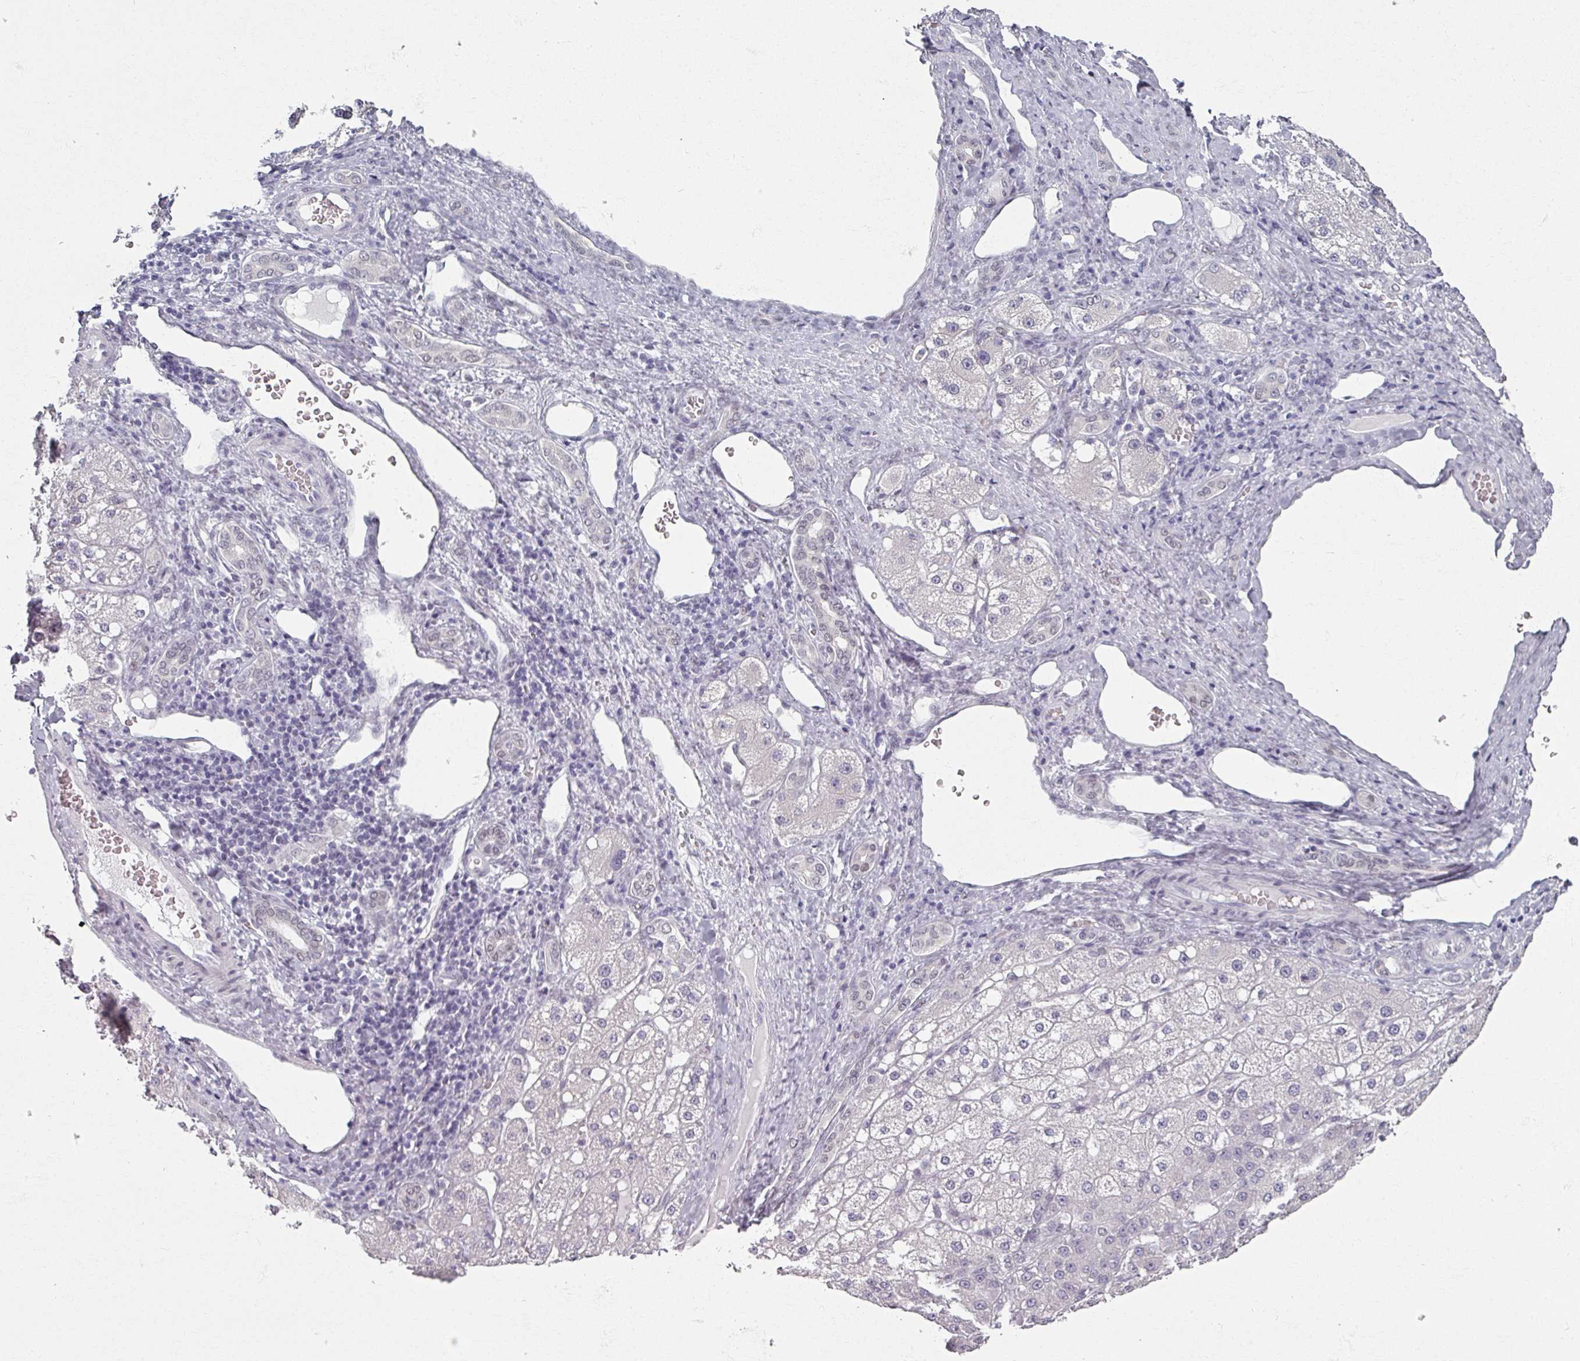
{"staining": {"intensity": "negative", "quantity": "none", "location": "none"}, "tissue": "liver cancer", "cell_type": "Tumor cells", "image_type": "cancer", "snomed": [{"axis": "morphology", "description": "Carcinoma, Hepatocellular, NOS"}, {"axis": "topography", "description": "Liver"}], "caption": "Immunohistochemistry (IHC) histopathology image of neoplastic tissue: human liver cancer stained with DAB (3,3'-diaminobenzidine) shows no significant protein positivity in tumor cells. The staining was performed using DAB (3,3'-diaminobenzidine) to visualize the protein expression in brown, while the nuclei were stained in blue with hematoxylin (Magnification: 20x).", "gene": "RIPOR3", "patient": {"sex": "male", "age": 67}}